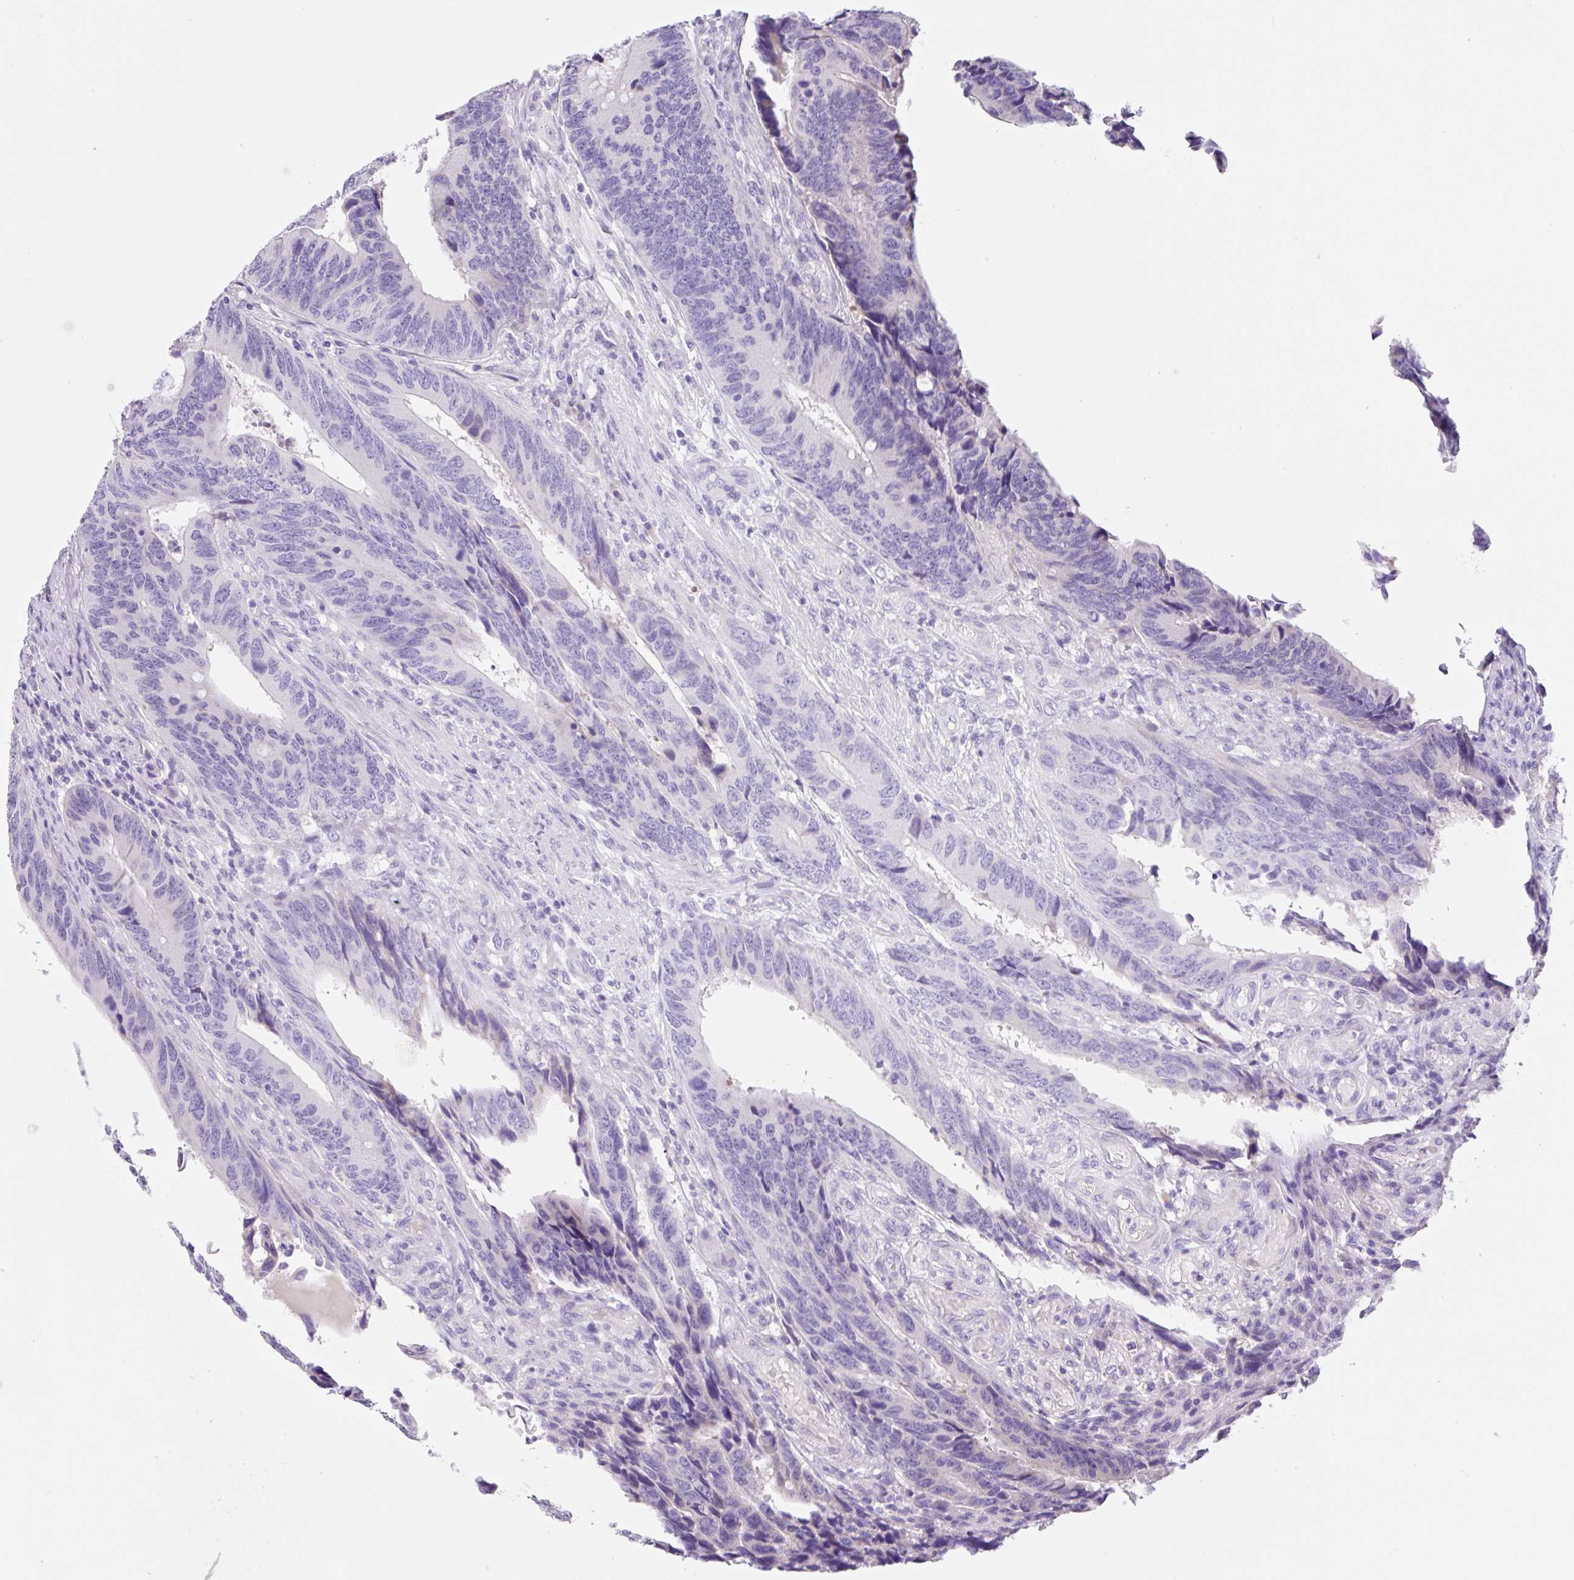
{"staining": {"intensity": "negative", "quantity": "none", "location": "none"}, "tissue": "colorectal cancer", "cell_type": "Tumor cells", "image_type": "cancer", "snomed": [{"axis": "morphology", "description": "Adenocarcinoma, NOS"}, {"axis": "topography", "description": "Colon"}], "caption": "A high-resolution micrograph shows immunohistochemistry staining of colorectal cancer, which reveals no significant positivity in tumor cells.", "gene": "KLK8", "patient": {"sex": "male", "age": 87}}